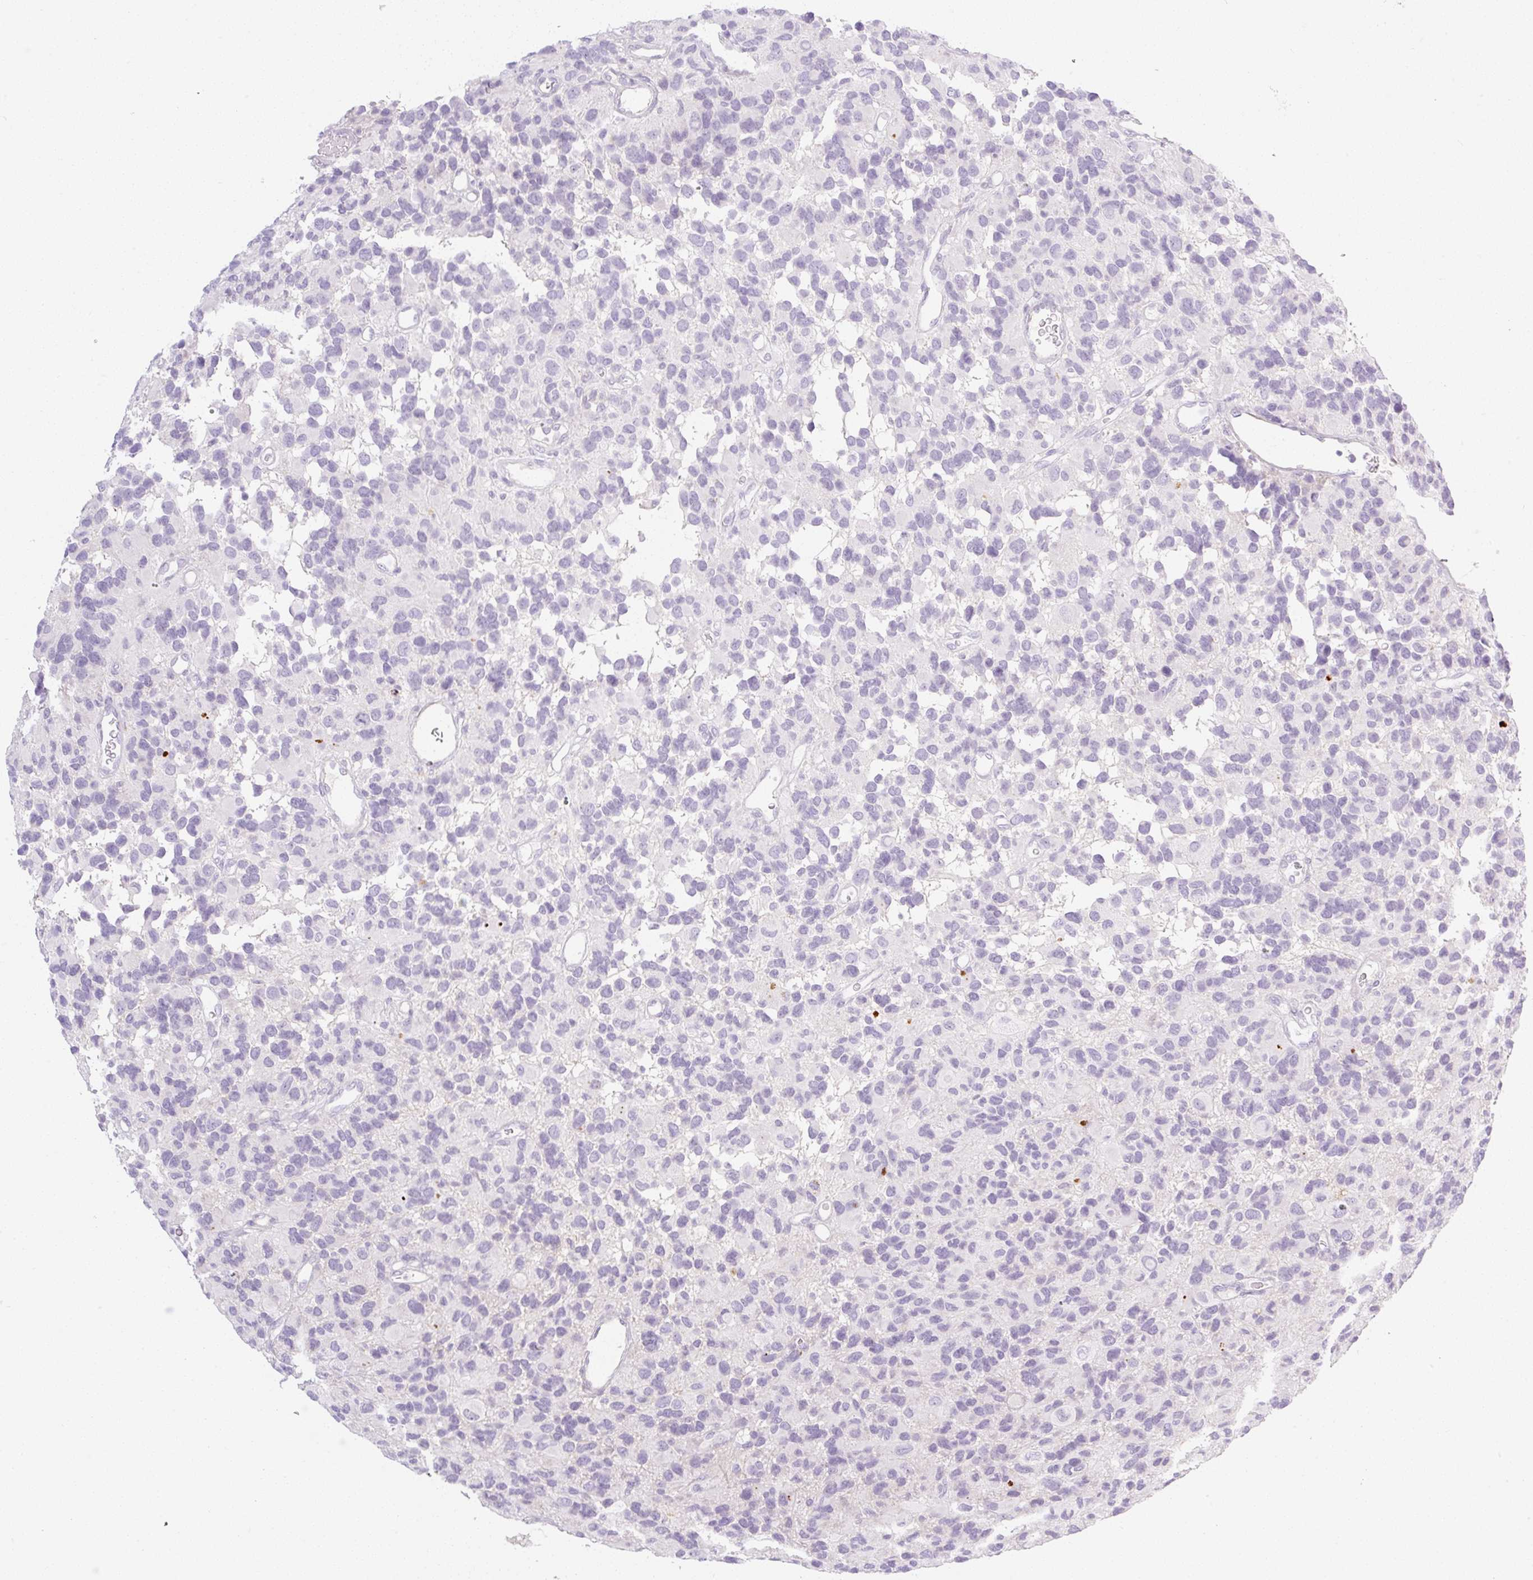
{"staining": {"intensity": "negative", "quantity": "none", "location": "none"}, "tissue": "glioma", "cell_type": "Tumor cells", "image_type": "cancer", "snomed": [{"axis": "morphology", "description": "Glioma, malignant, High grade"}, {"axis": "topography", "description": "Brain"}], "caption": "Protein analysis of glioma demonstrates no significant positivity in tumor cells. (DAB (3,3'-diaminobenzidine) immunohistochemistry with hematoxylin counter stain).", "gene": "MIA2", "patient": {"sex": "male", "age": 77}}